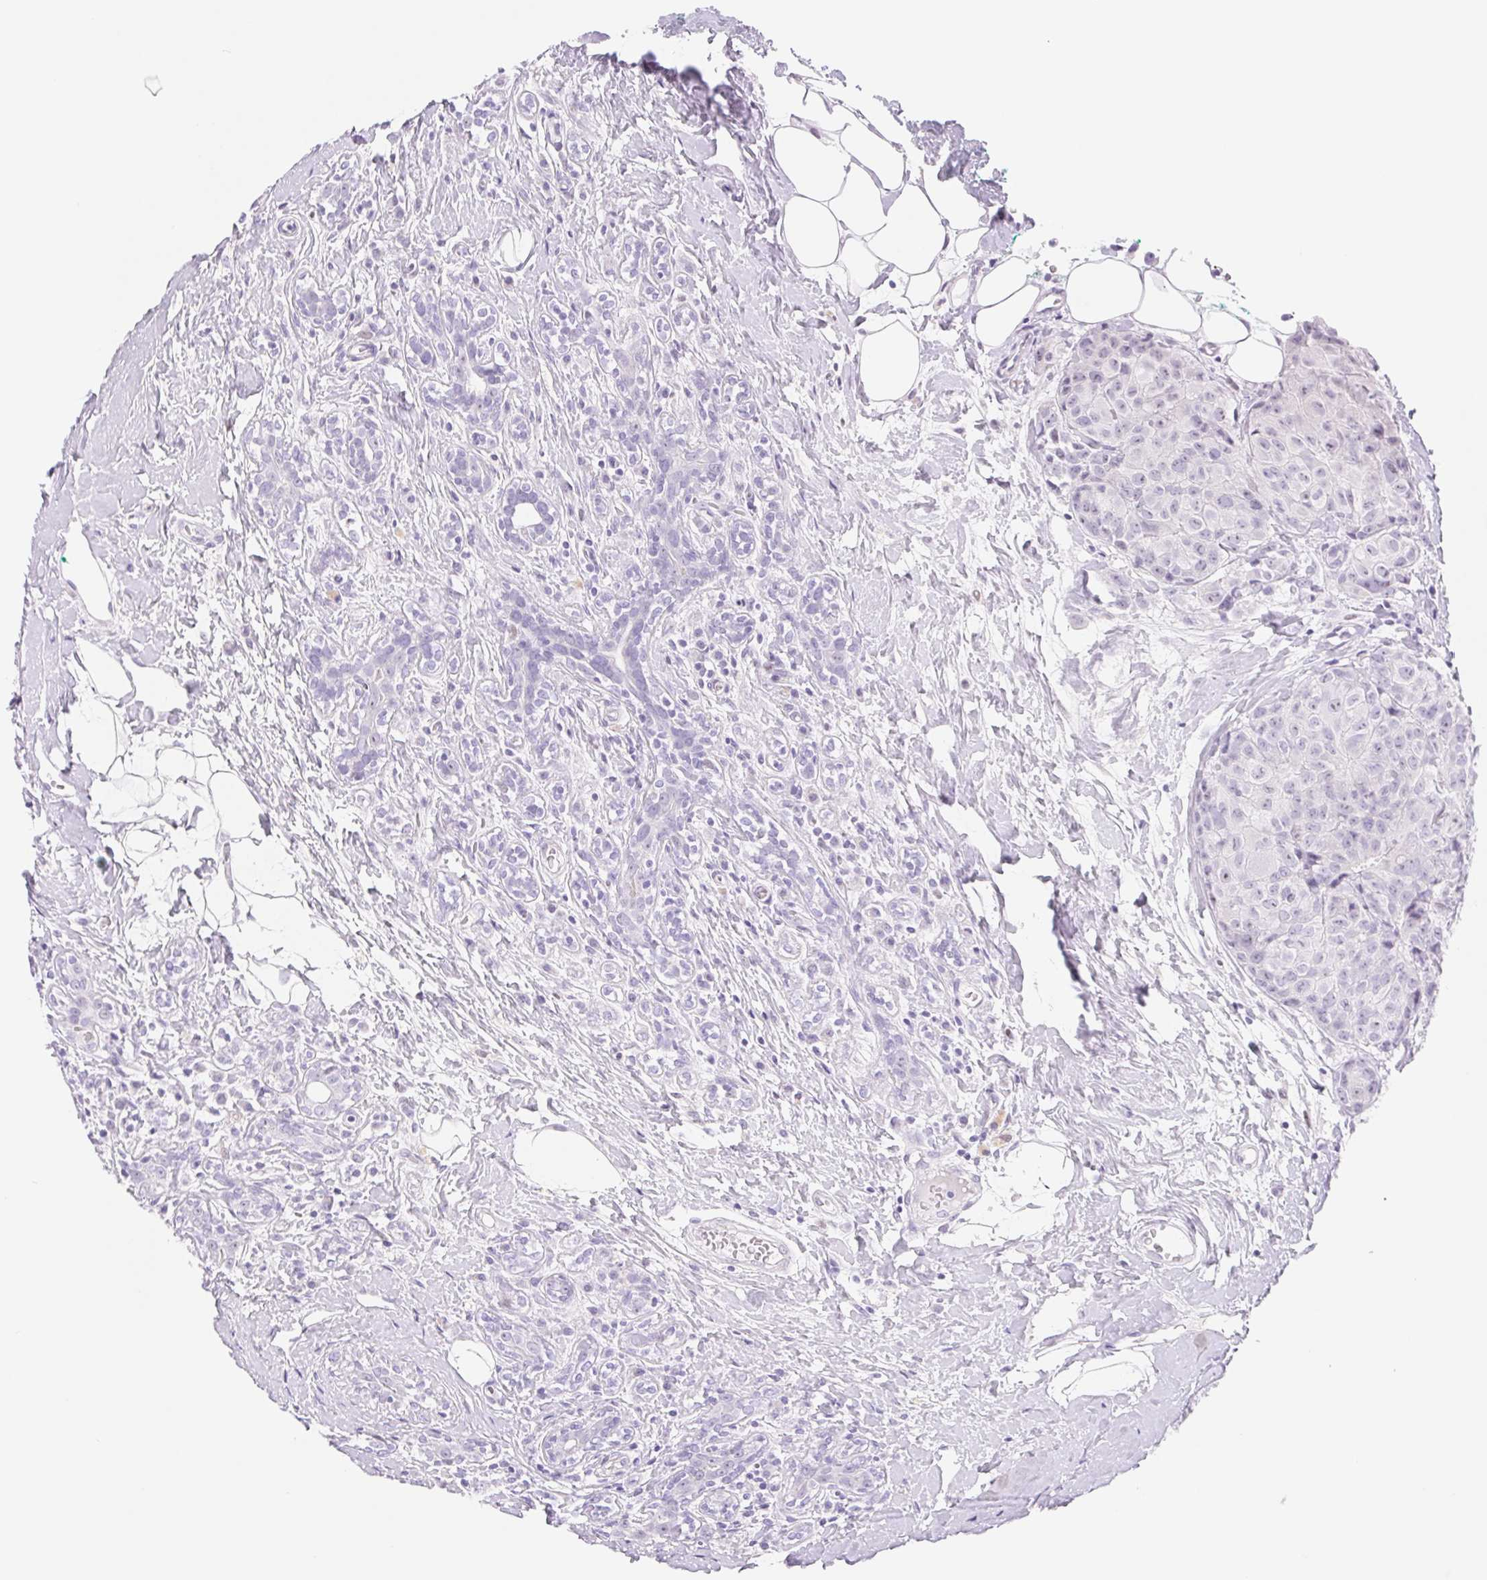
{"staining": {"intensity": "negative", "quantity": "none", "location": "none"}, "tissue": "breast cancer", "cell_type": "Tumor cells", "image_type": "cancer", "snomed": [{"axis": "morphology", "description": "Duct carcinoma"}, {"axis": "topography", "description": "Breast"}], "caption": "Micrograph shows no significant protein positivity in tumor cells of breast infiltrating ductal carcinoma. (Stains: DAB (3,3'-diaminobenzidine) immunohistochemistry (IHC) with hematoxylin counter stain, Microscopy: brightfield microscopy at high magnification).", "gene": "ASGR2", "patient": {"sex": "female", "age": 43}}